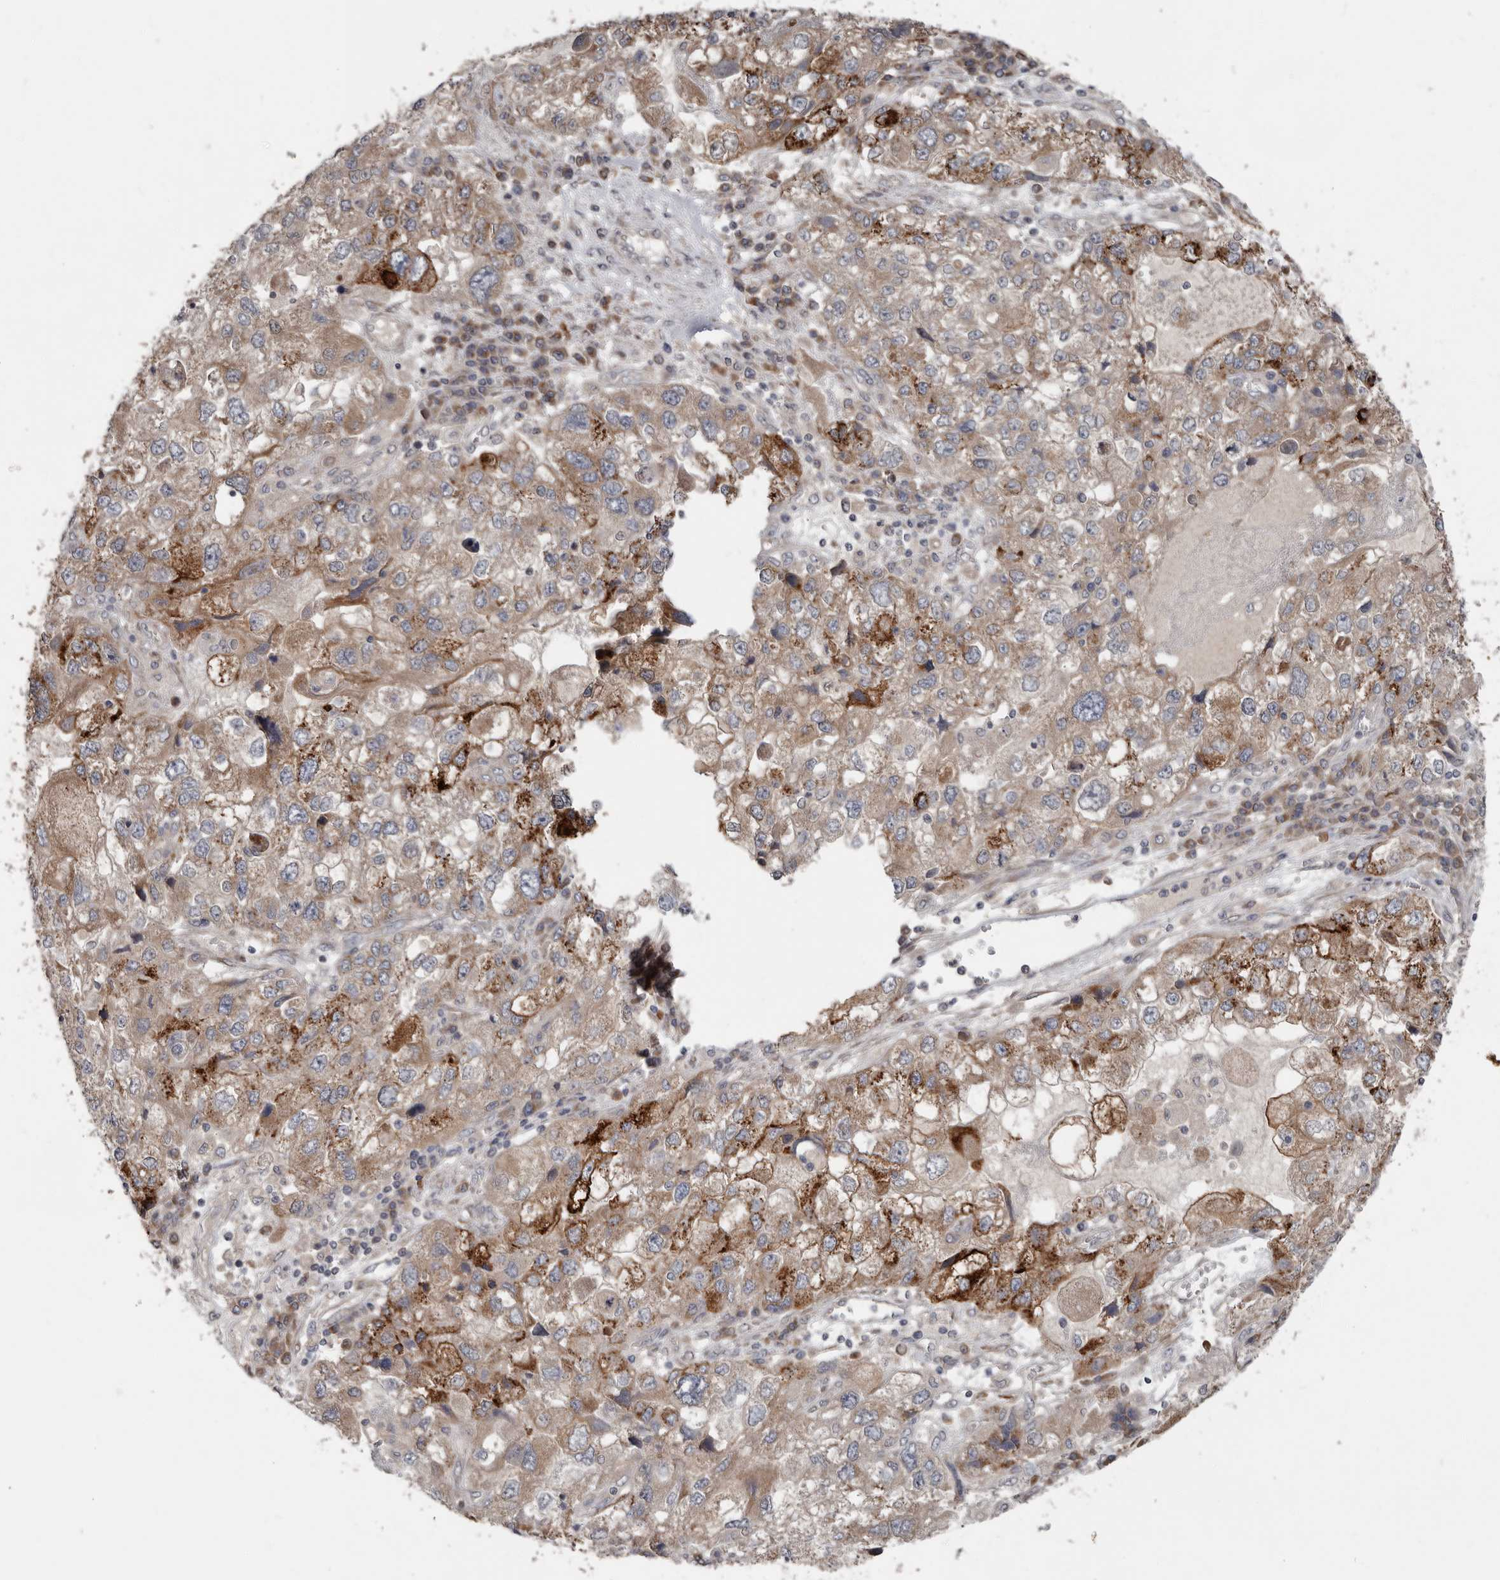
{"staining": {"intensity": "moderate", "quantity": ">75%", "location": "cytoplasmic/membranous"}, "tissue": "endometrial cancer", "cell_type": "Tumor cells", "image_type": "cancer", "snomed": [{"axis": "morphology", "description": "Adenocarcinoma, NOS"}, {"axis": "topography", "description": "Endometrium"}], "caption": "Immunohistochemical staining of endometrial cancer (adenocarcinoma) shows moderate cytoplasmic/membranous protein expression in approximately >75% of tumor cells. (IHC, brightfield microscopy, high magnification).", "gene": "CHML", "patient": {"sex": "female", "age": 49}}